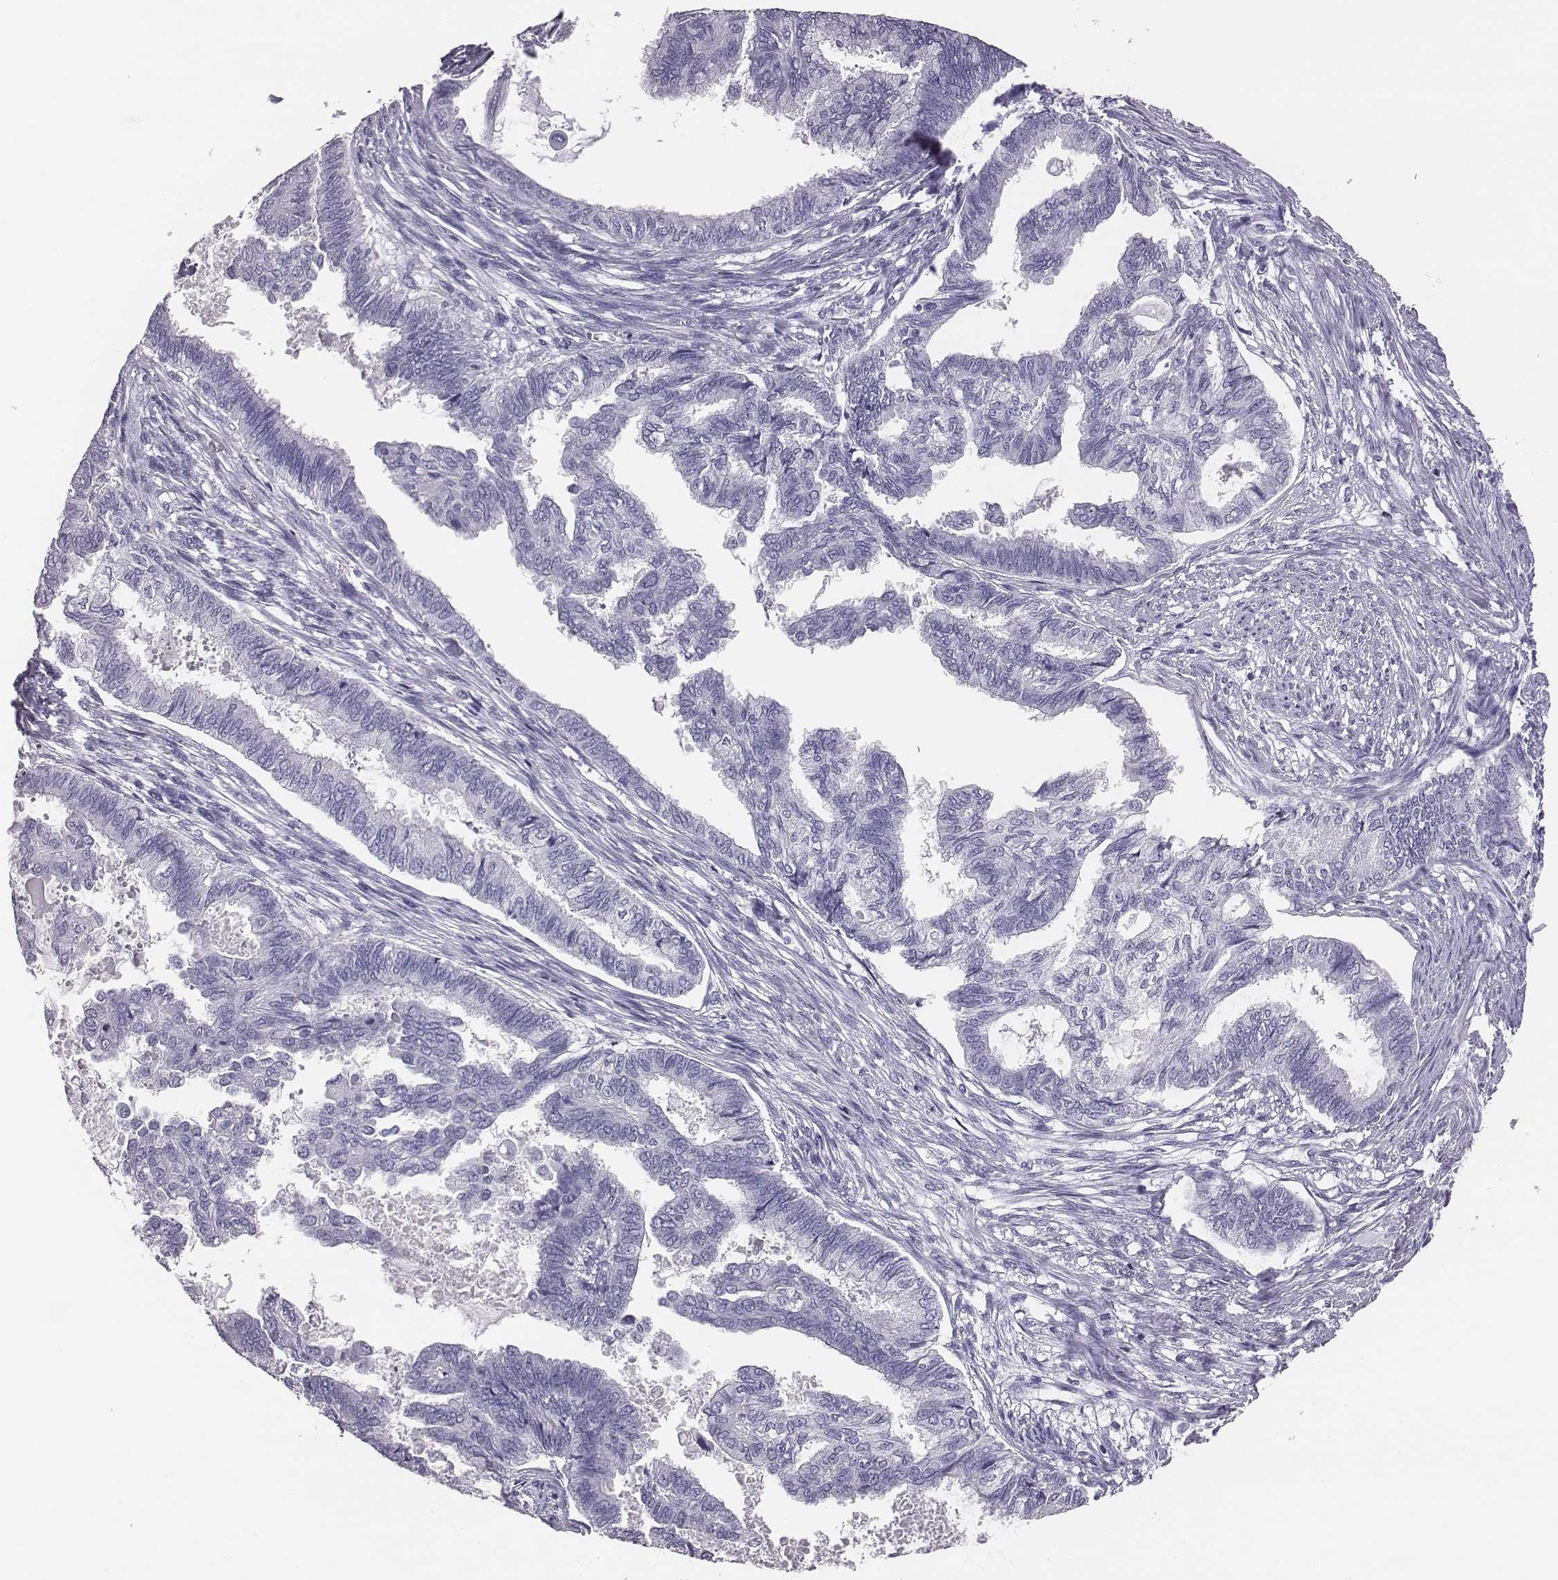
{"staining": {"intensity": "negative", "quantity": "none", "location": "none"}, "tissue": "endometrial cancer", "cell_type": "Tumor cells", "image_type": "cancer", "snomed": [{"axis": "morphology", "description": "Adenocarcinoma, NOS"}, {"axis": "topography", "description": "Endometrium"}], "caption": "Tumor cells show no significant protein positivity in endometrial adenocarcinoma.", "gene": "ACOD1", "patient": {"sex": "female", "age": 86}}